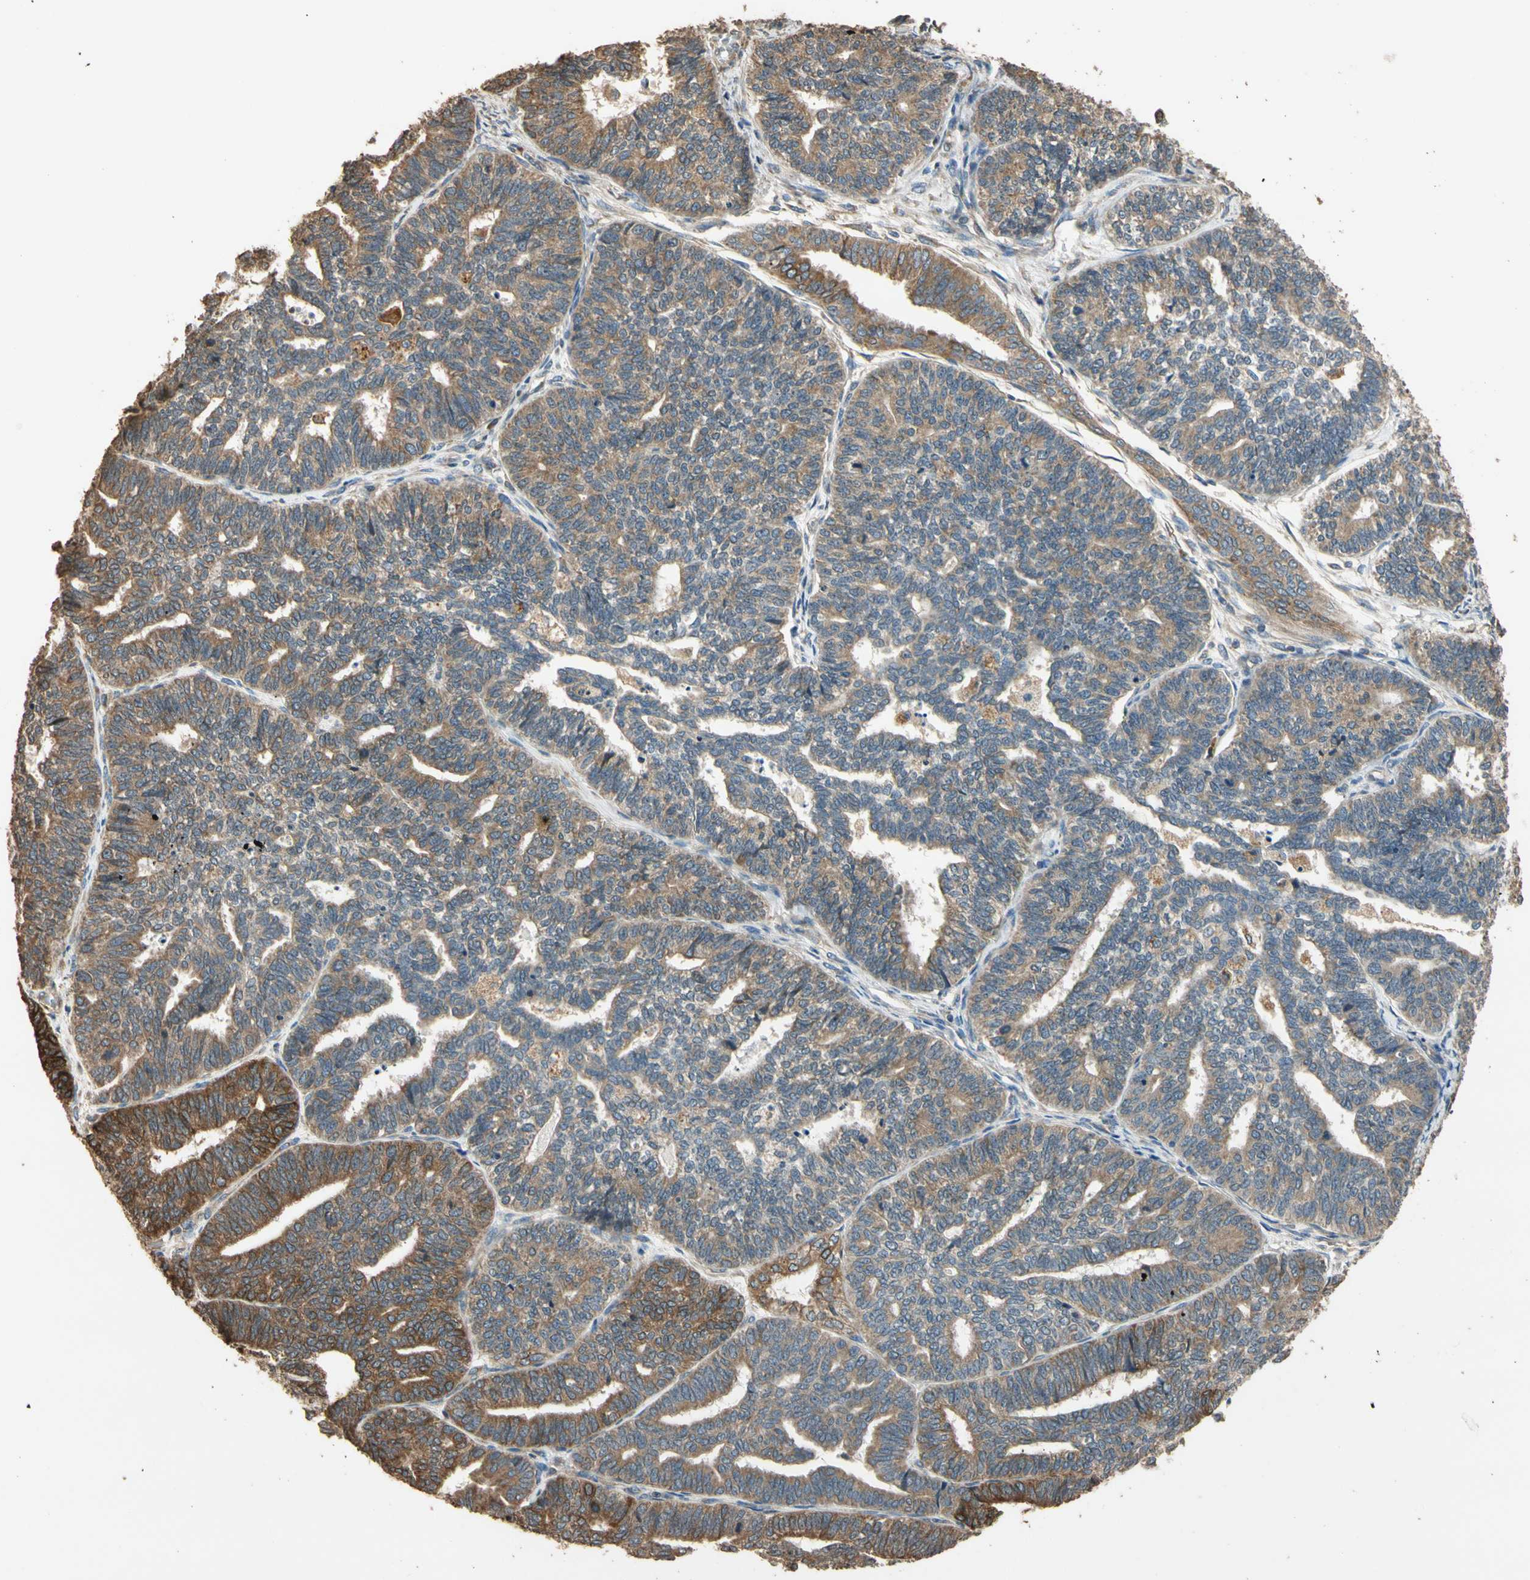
{"staining": {"intensity": "strong", "quantity": ">75%", "location": "cytoplasmic/membranous"}, "tissue": "endometrial cancer", "cell_type": "Tumor cells", "image_type": "cancer", "snomed": [{"axis": "morphology", "description": "Adenocarcinoma, NOS"}, {"axis": "topography", "description": "Endometrium"}], "caption": "Protein expression analysis of human endometrial cancer (adenocarcinoma) reveals strong cytoplasmic/membranous positivity in approximately >75% of tumor cells.", "gene": "STX18", "patient": {"sex": "female", "age": 70}}